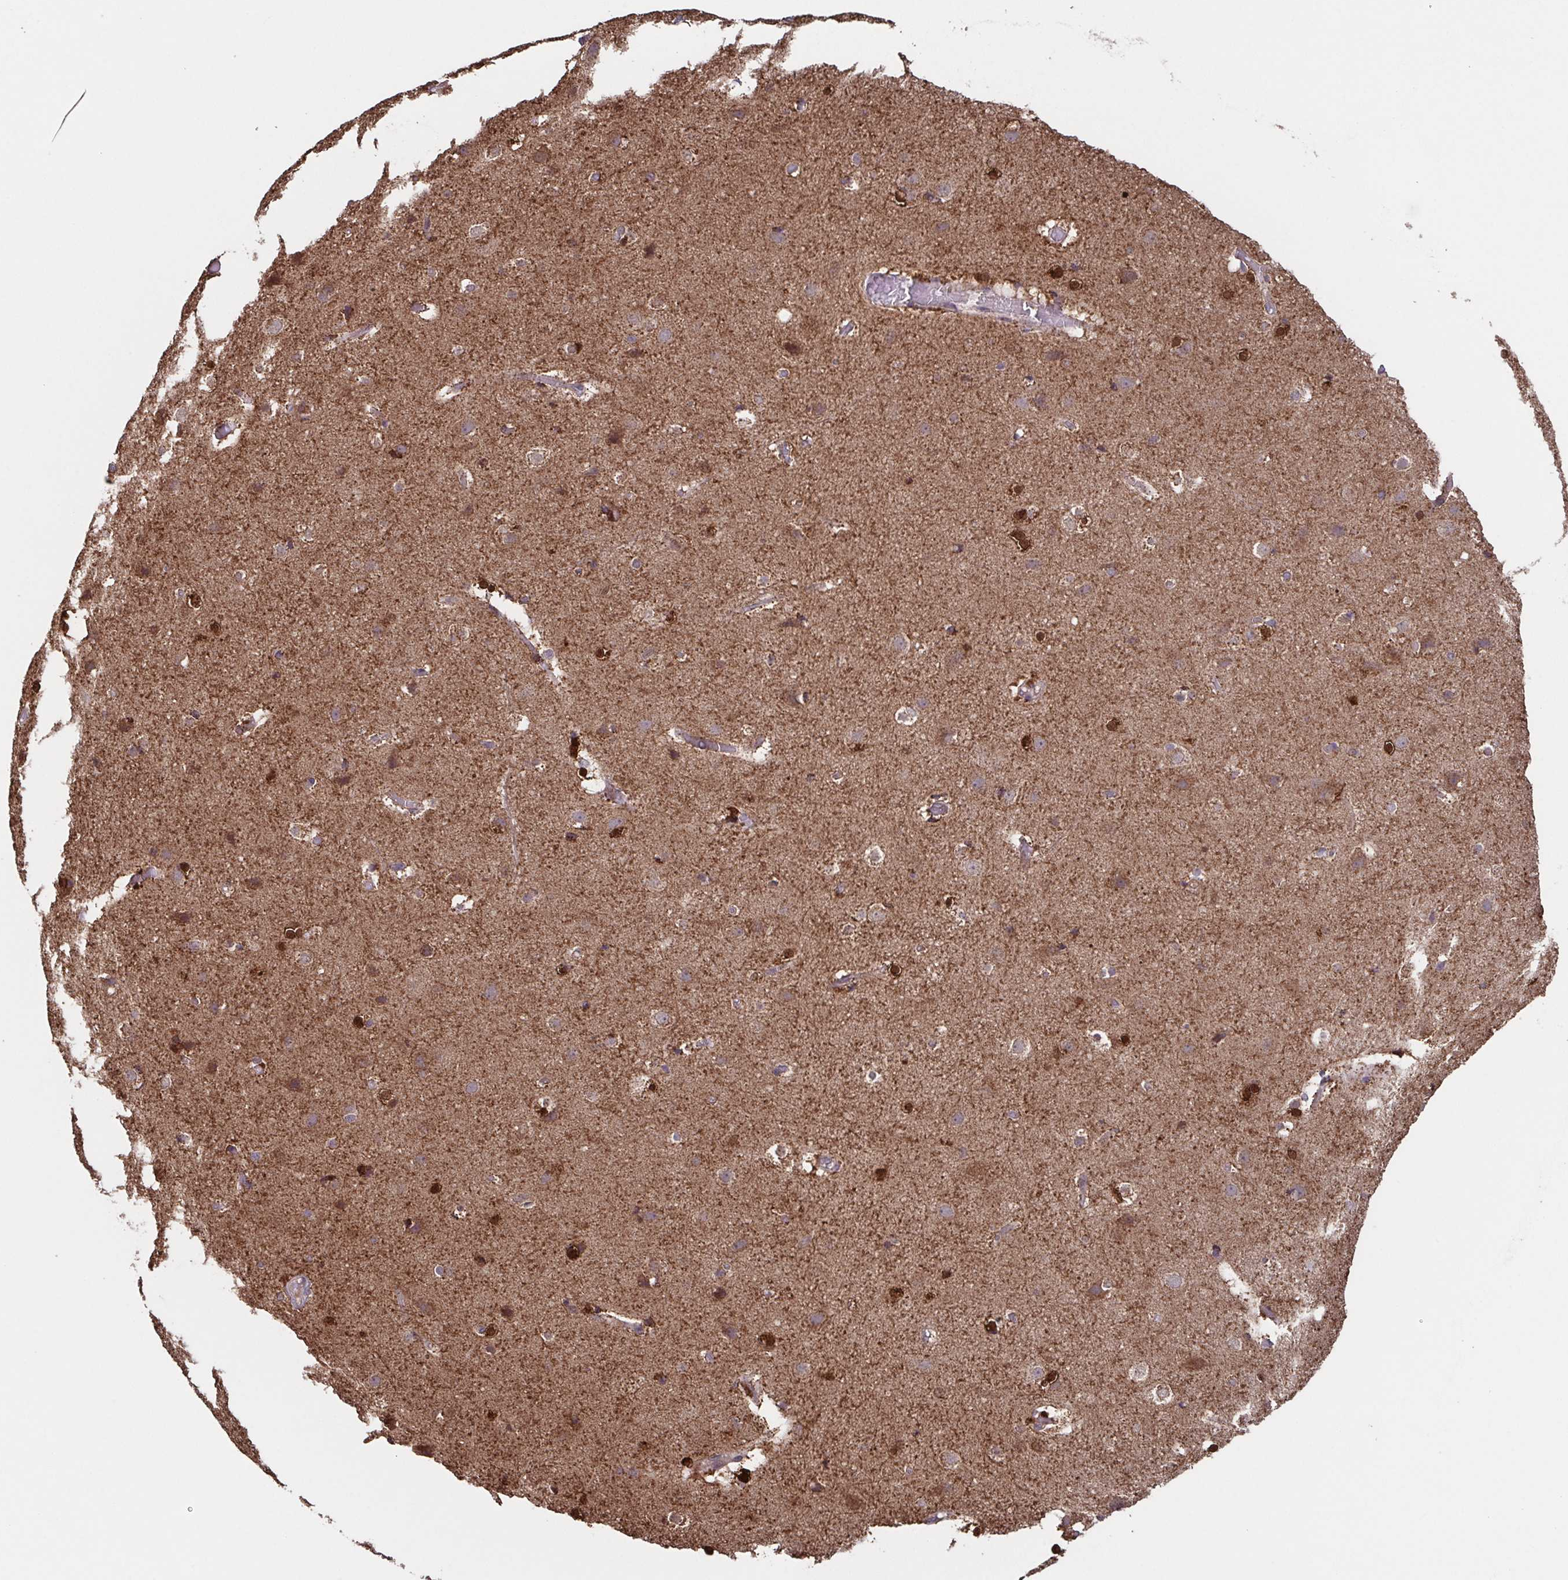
{"staining": {"intensity": "weak", "quantity": "25%-75%", "location": "cytoplasmic/membranous"}, "tissue": "cerebral cortex", "cell_type": "Endothelial cells", "image_type": "normal", "snomed": [{"axis": "morphology", "description": "Normal tissue, NOS"}, {"axis": "topography", "description": "Cerebral cortex"}], "caption": "Immunohistochemistry photomicrograph of normal human cerebral cortex stained for a protein (brown), which demonstrates low levels of weak cytoplasmic/membranous positivity in approximately 25%-75% of endothelial cells.", "gene": "TTC19", "patient": {"sex": "female", "age": 52}}